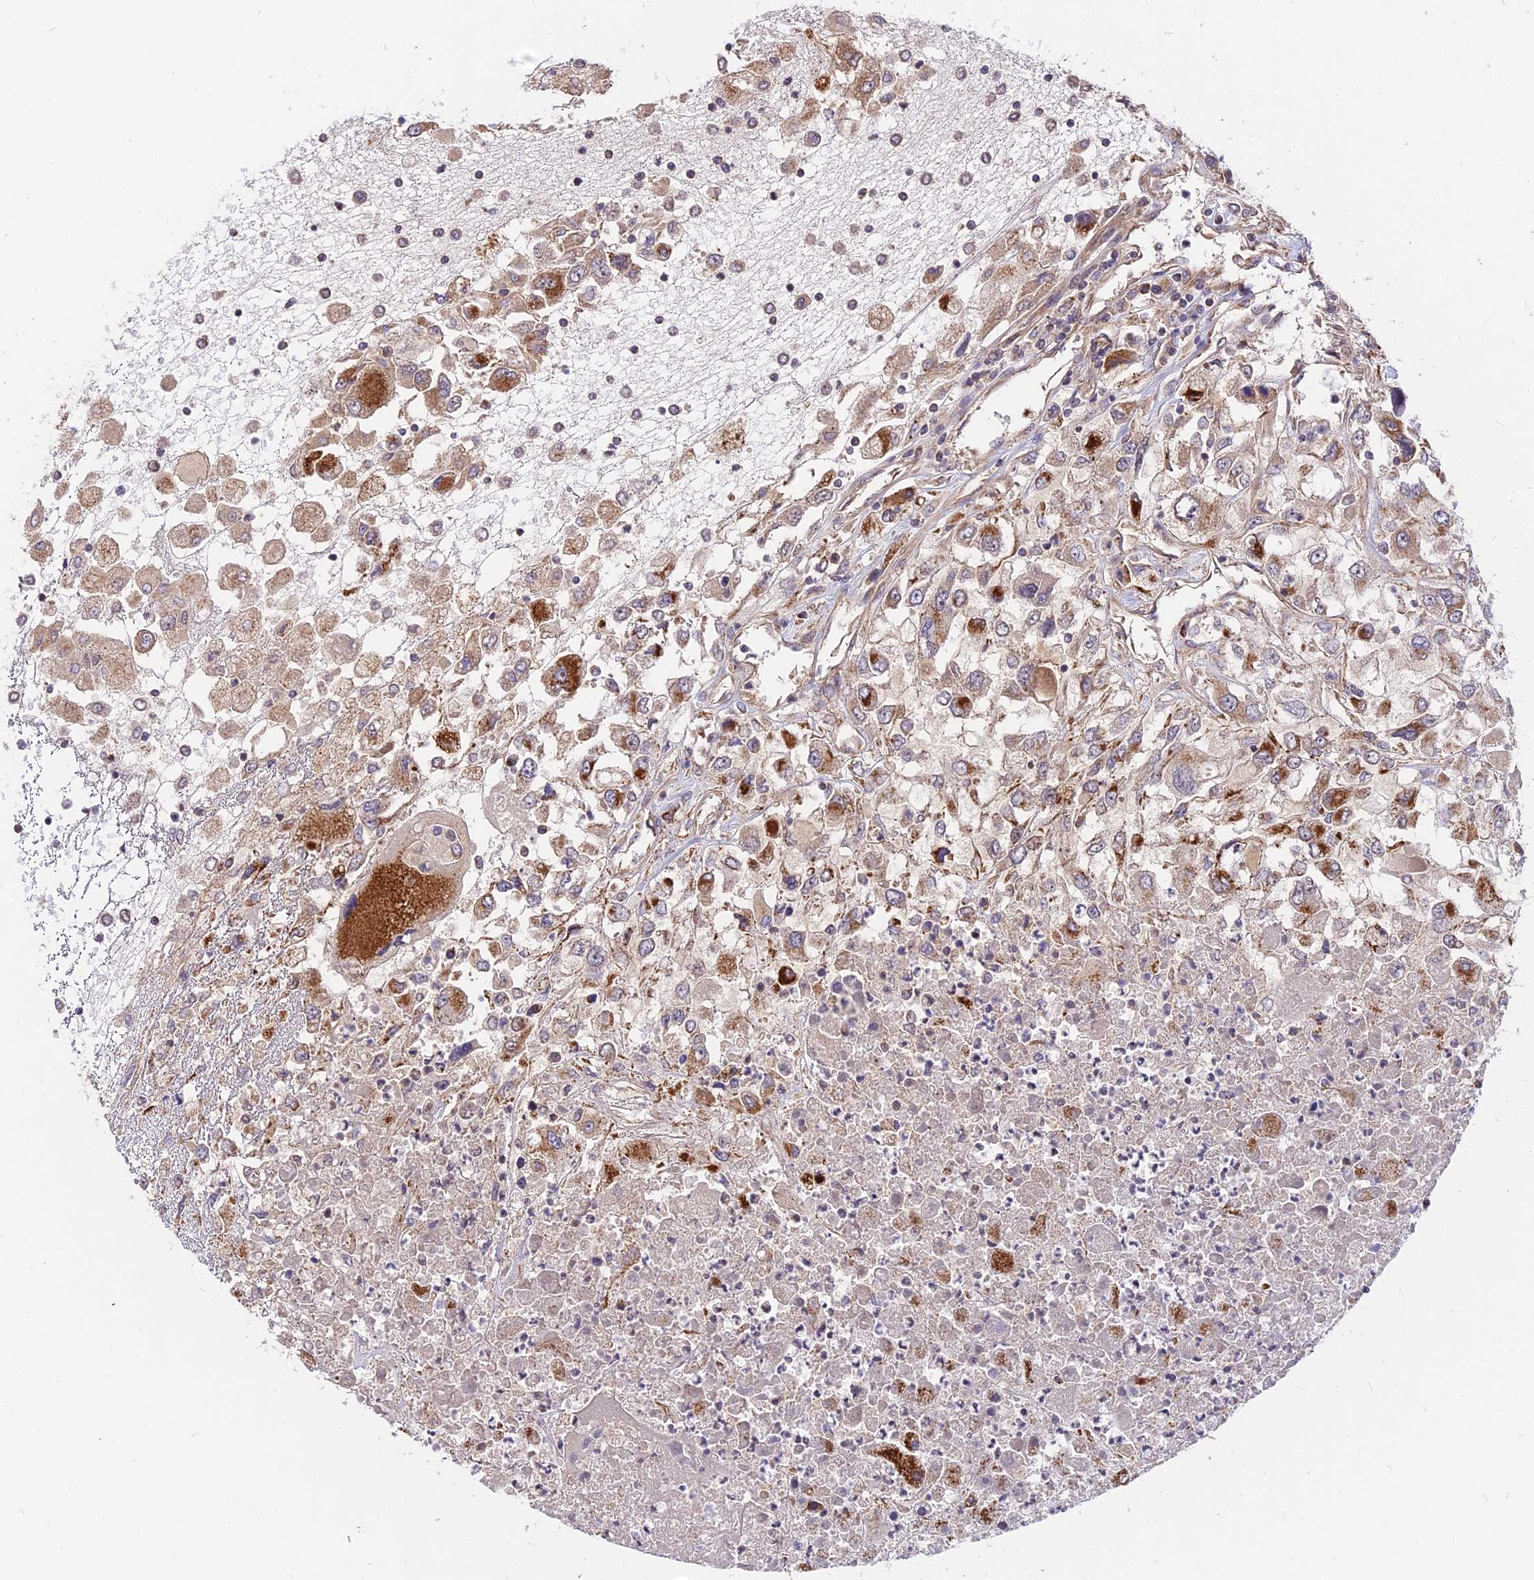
{"staining": {"intensity": "moderate", "quantity": "25%-75%", "location": "cytoplasmic/membranous"}, "tissue": "renal cancer", "cell_type": "Tumor cells", "image_type": "cancer", "snomed": [{"axis": "morphology", "description": "Adenocarcinoma, NOS"}, {"axis": "topography", "description": "Kidney"}], "caption": "Protein expression analysis of human renal cancer reveals moderate cytoplasmic/membranous positivity in approximately 25%-75% of tumor cells.", "gene": "RERGL", "patient": {"sex": "female", "age": 52}}